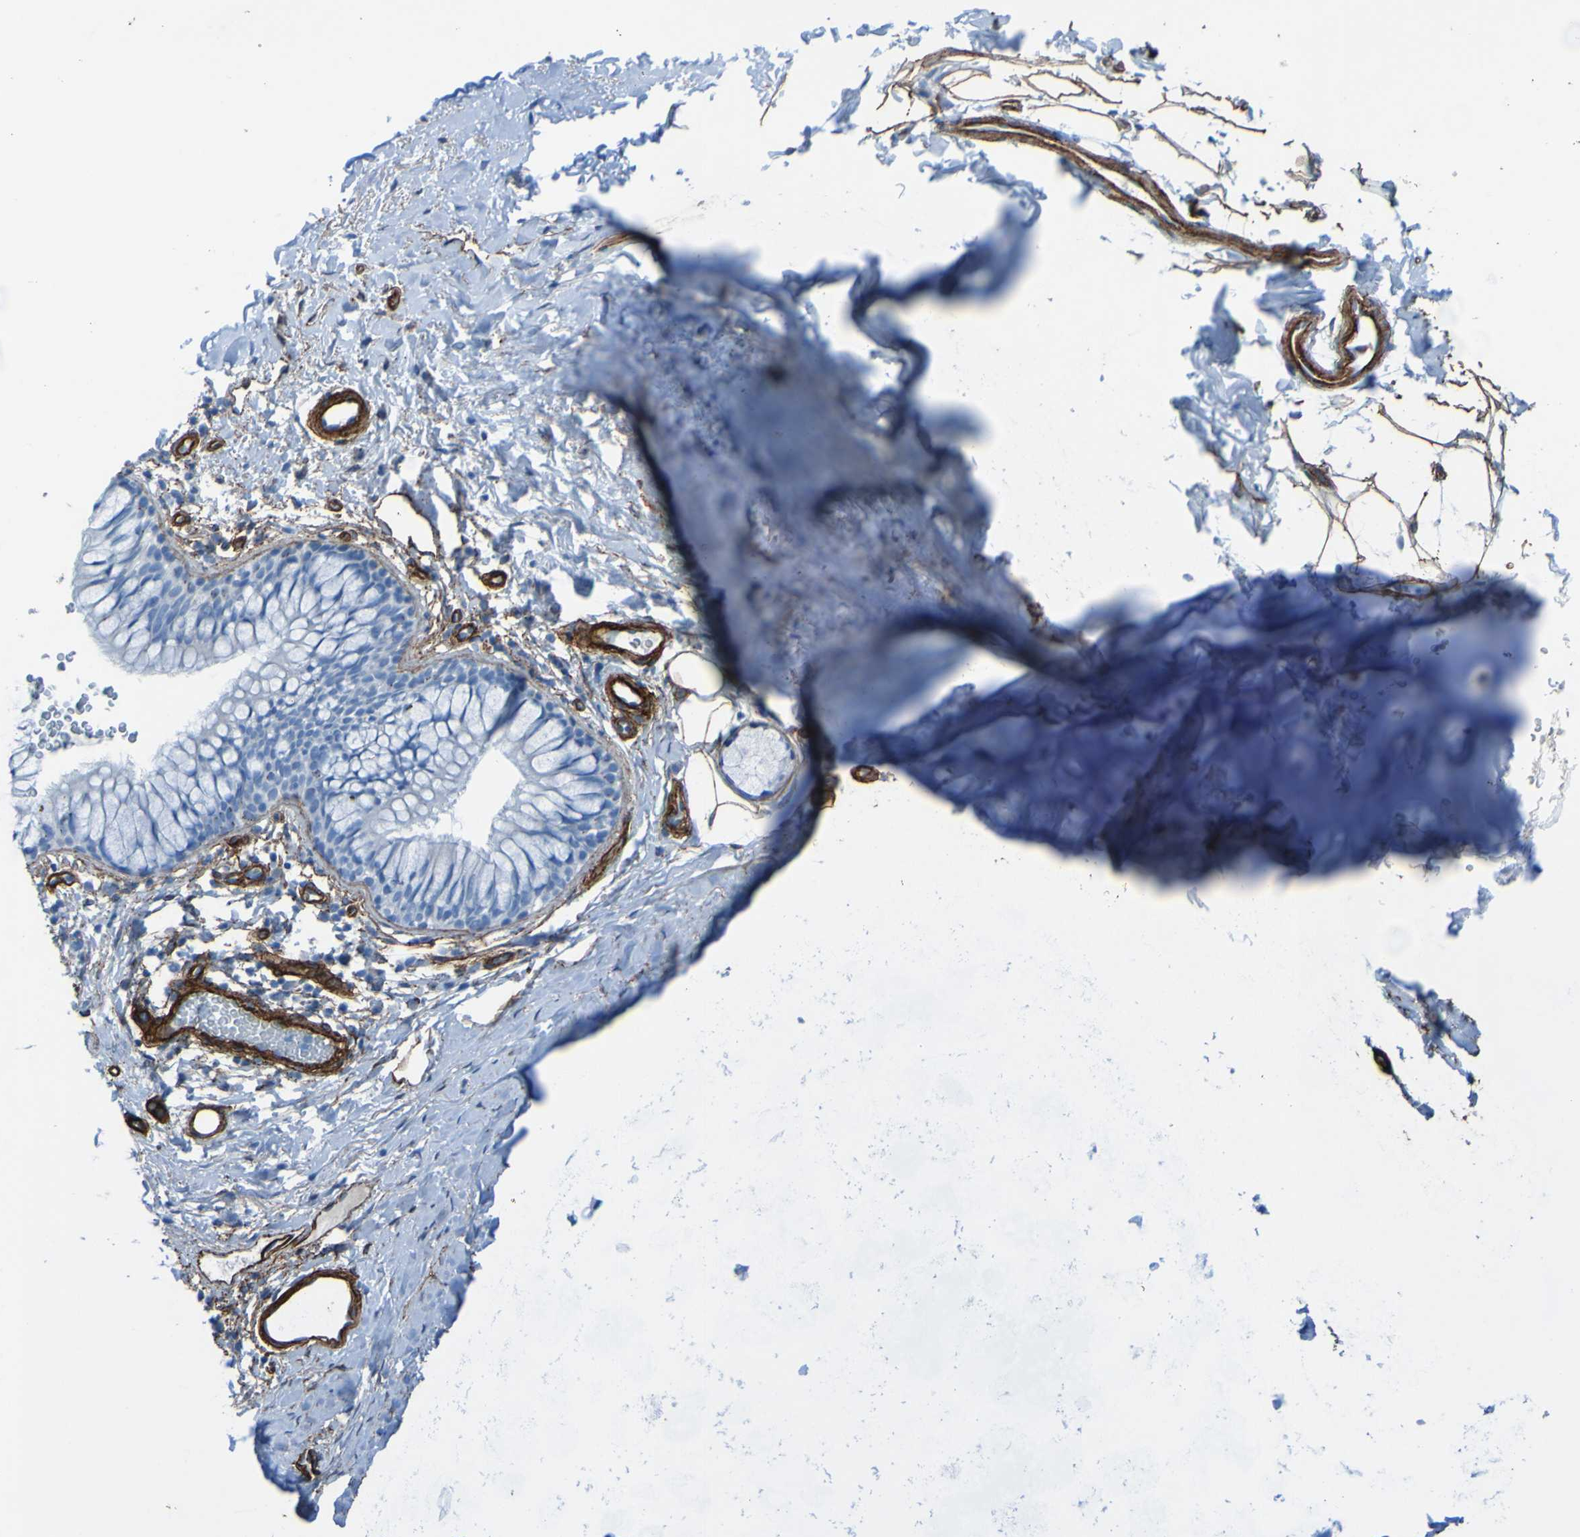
{"staining": {"intensity": "negative", "quantity": "none", "location": "none"}, "tissue": "bronchus", "cell_type": "Respiratory epithelial cells", "image_type": "normal", "snomed": [{"axis": "morphology", "description": "Normal tissue, NOS"}, {"axis": "topography", "description": "Cartilage tissue"}, {"axis": "topography", "description": "Bronchus"}], "caption": "Bronchus was stained to show a protein in brown. There is no significant positivity in respiratory epithelial cells. Nuclei are stained in blue.", "gene": "COL4A2", "patient": {"sex": "female", "age": 53}}